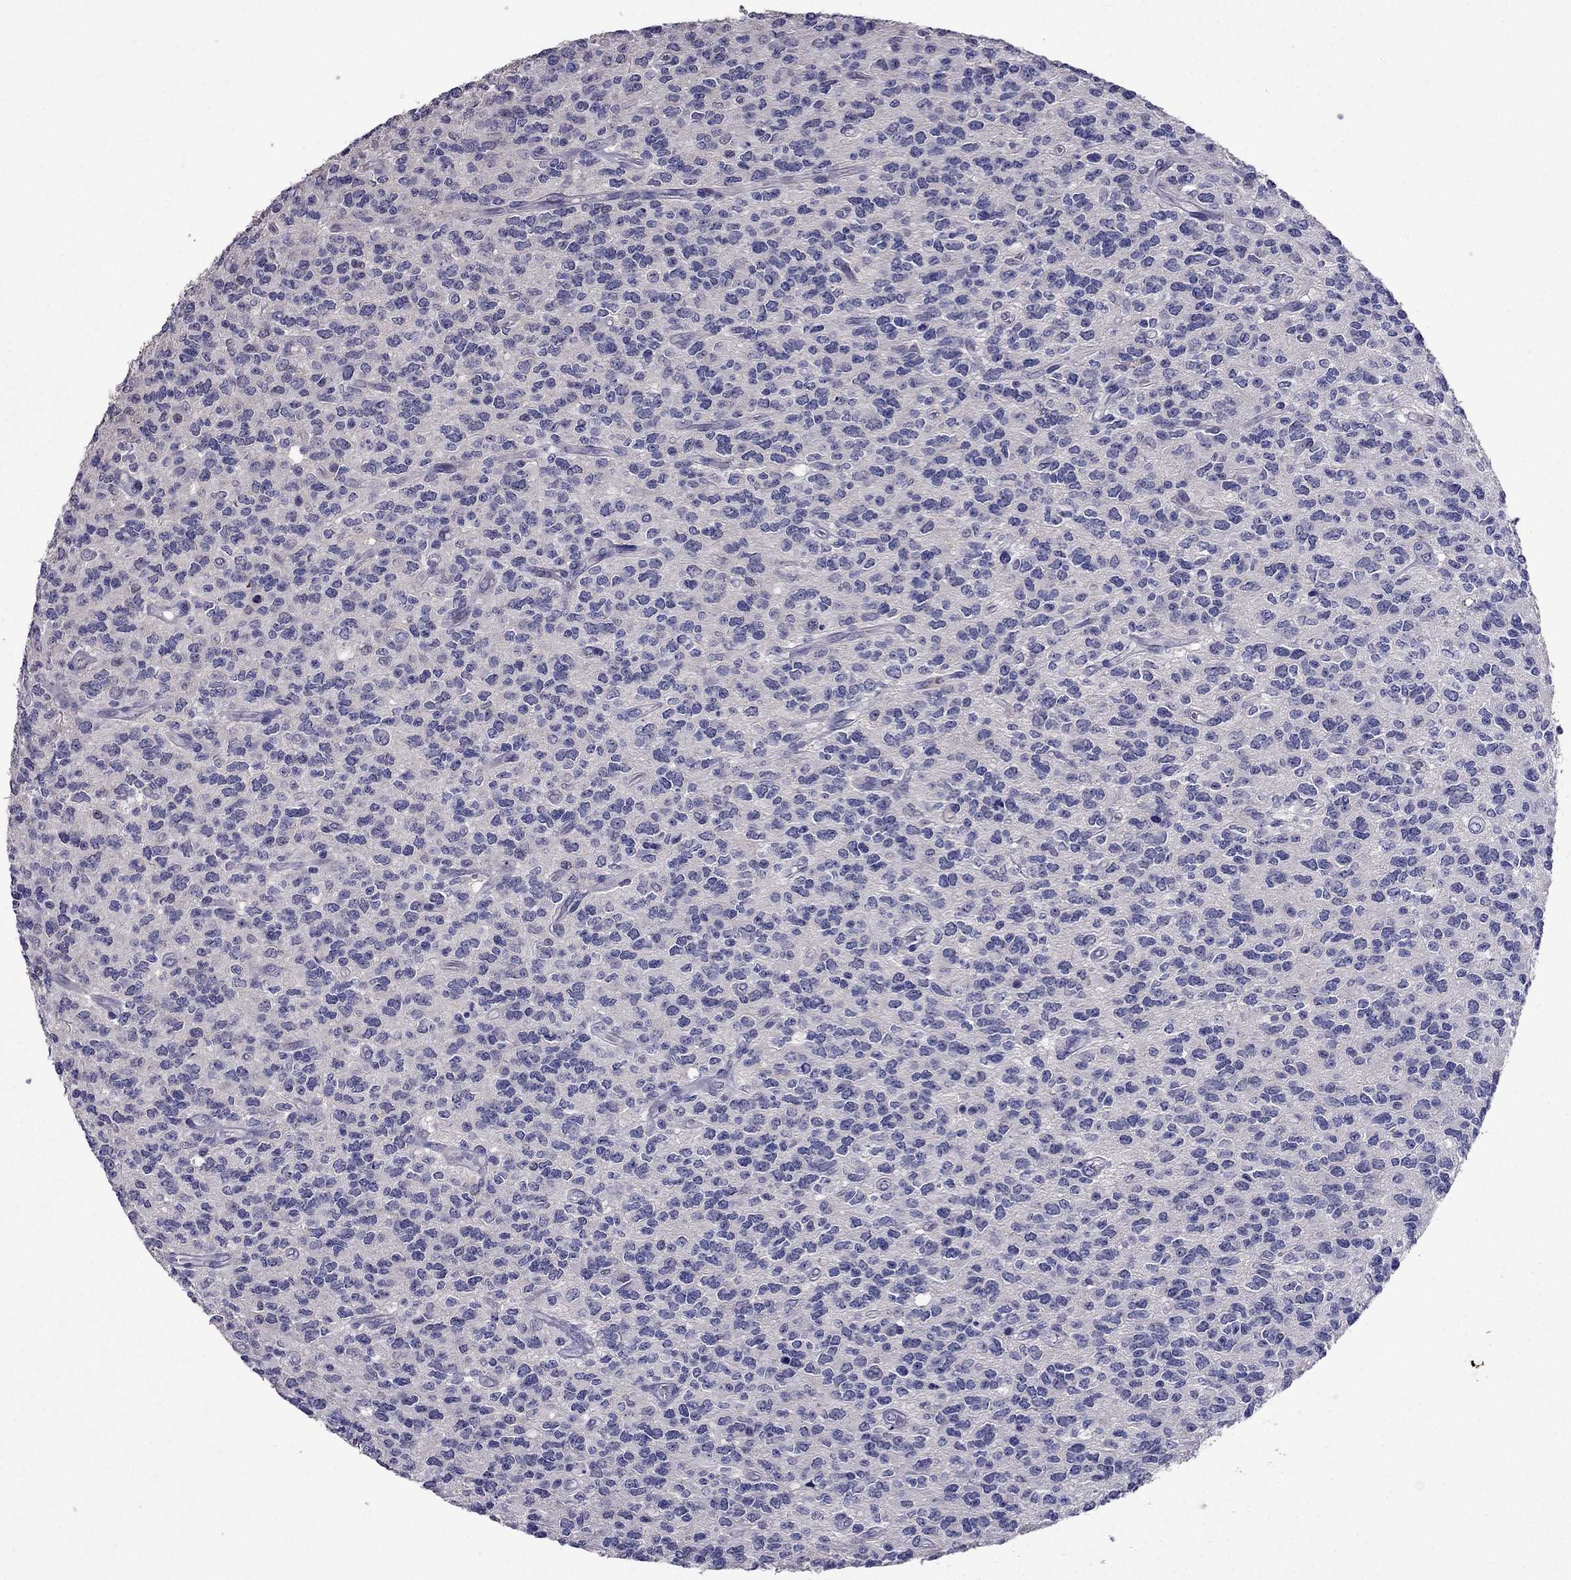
{"staining": {"intensity": "negative", "quantity": "none", "location": "none"}, "tissue": "glioma", "cell_type": "Tumor cells", "image_type": "cancer", "snomed": [{"axis": "morphology", "description": "Glioma, malignant, Low grade"}, {"axis": "topography", "description": "Brain"}], "caption": "A high-resolution histopathology image shows immunohistochemistry (IHC) staining of malignant glioma (low-grade), which displays no significant expression in tumor cells.", "gene": "AQP9", "patient": {"sex": "female", "age": 45}}